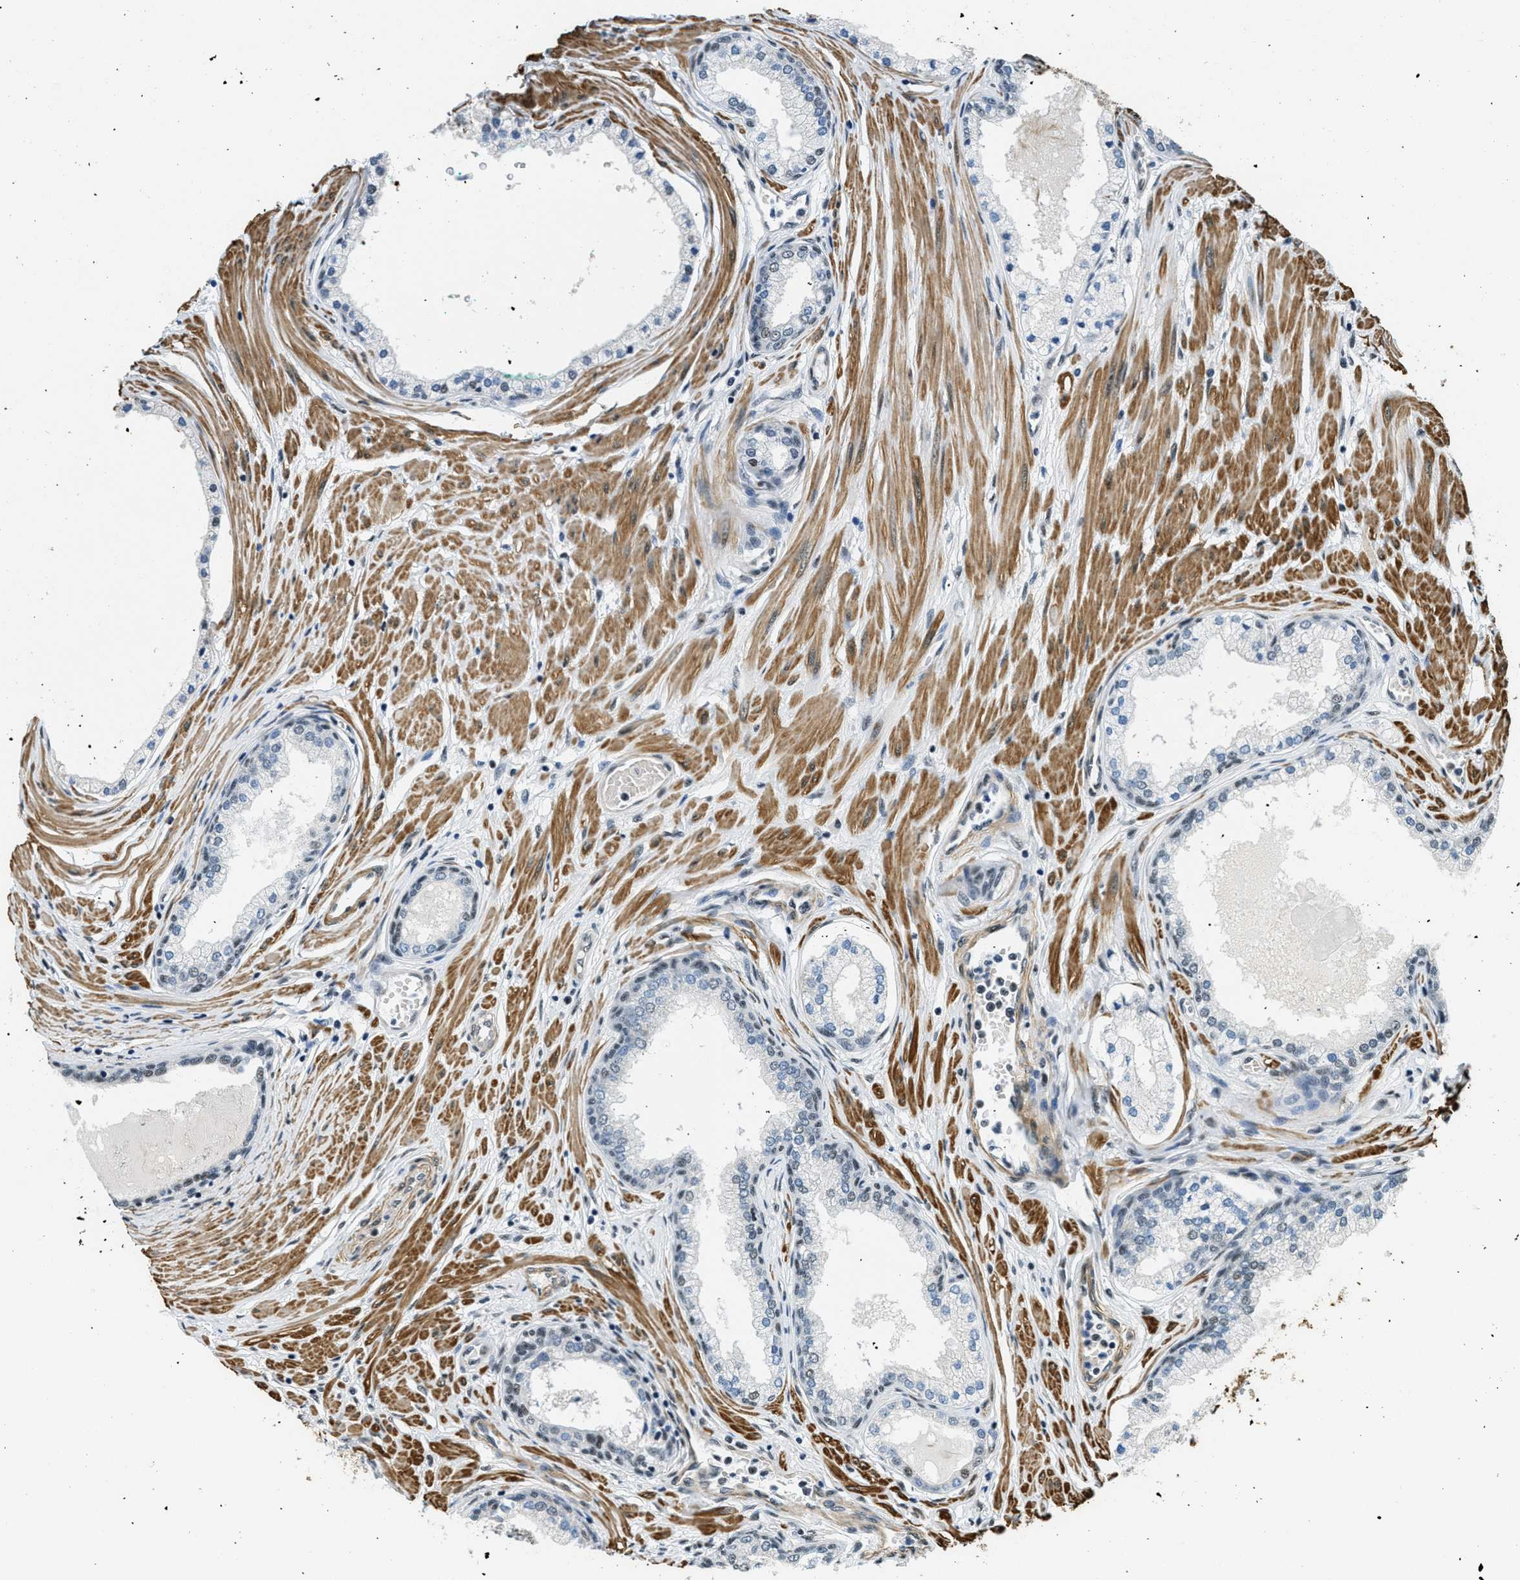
{"staining": {"intensity": "weak", "quantity": "<25%", "location": "nuclear"}, "tissue": "prostate cancer", "cell_type": "Tumor cells", "image_type": "cancer", "snomed": [{"axis": "morphology", "description": "Adenocarcinoma, Low grade"}, {"axis": "topography", "description": "Prostate"}], "caption": "There is no significant positivity in tumor cells of adenocarcinoma (low-grade) (prostate).", "gene": "CFAP36", "patient": {"sex": "male", "age": 63}}